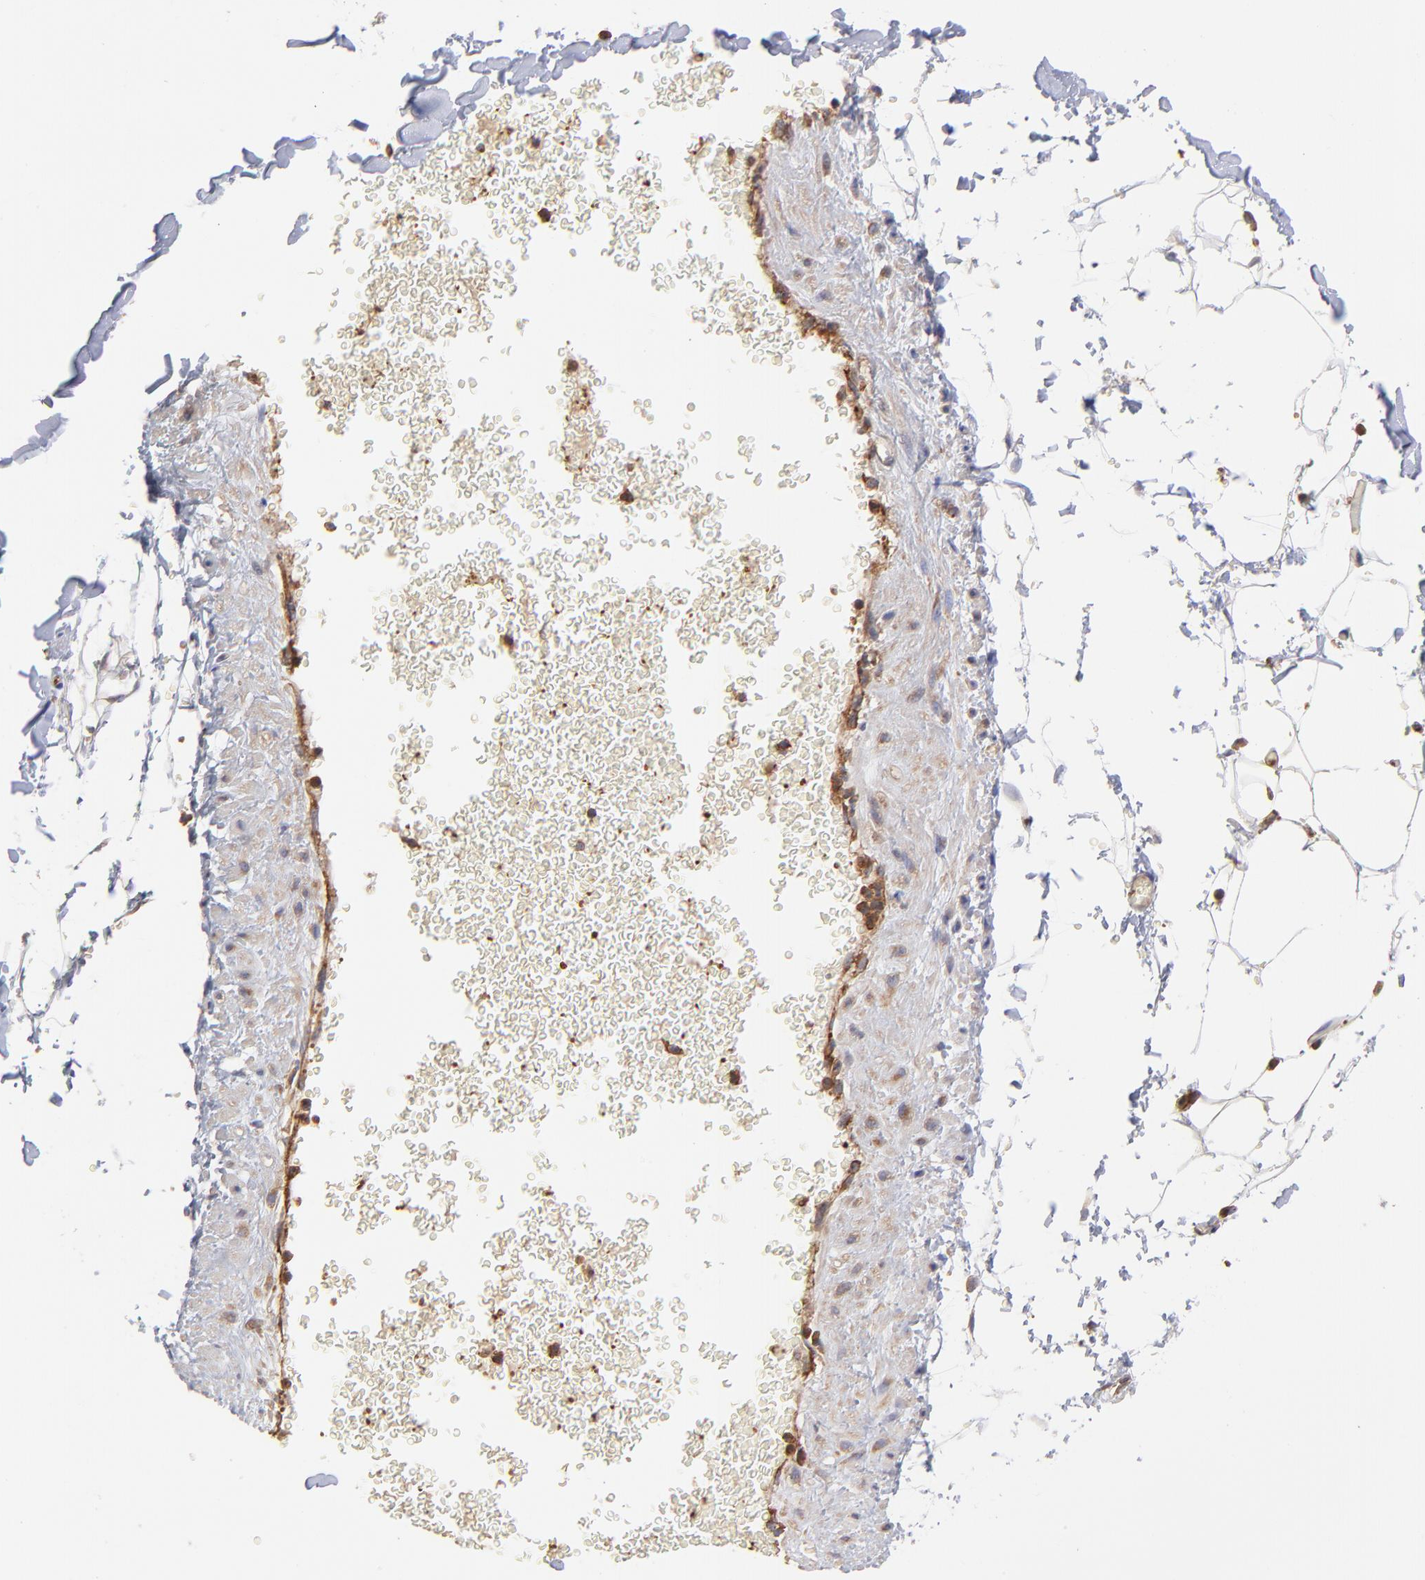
{"staining": {"intensity": "weak", "quantity": ">75%", "location": "cytoplasmic/membranous"}, "tissue": "adipose tissue", "cell_type": "Adipocytes", "image_type": "normal", "snomed": [{"axis": "morphology", "description": "Normal tissue, NOS"}, {"axis": "topography", "description": "Soft tissue"}], "caption": "A low amount of weak cytoplasmic/membranous expression is appreciated in about >75% of adipocytes in normal adipose tissue.", "gene": "ASB7", "patient": {"sex": "male", "age": 72}}